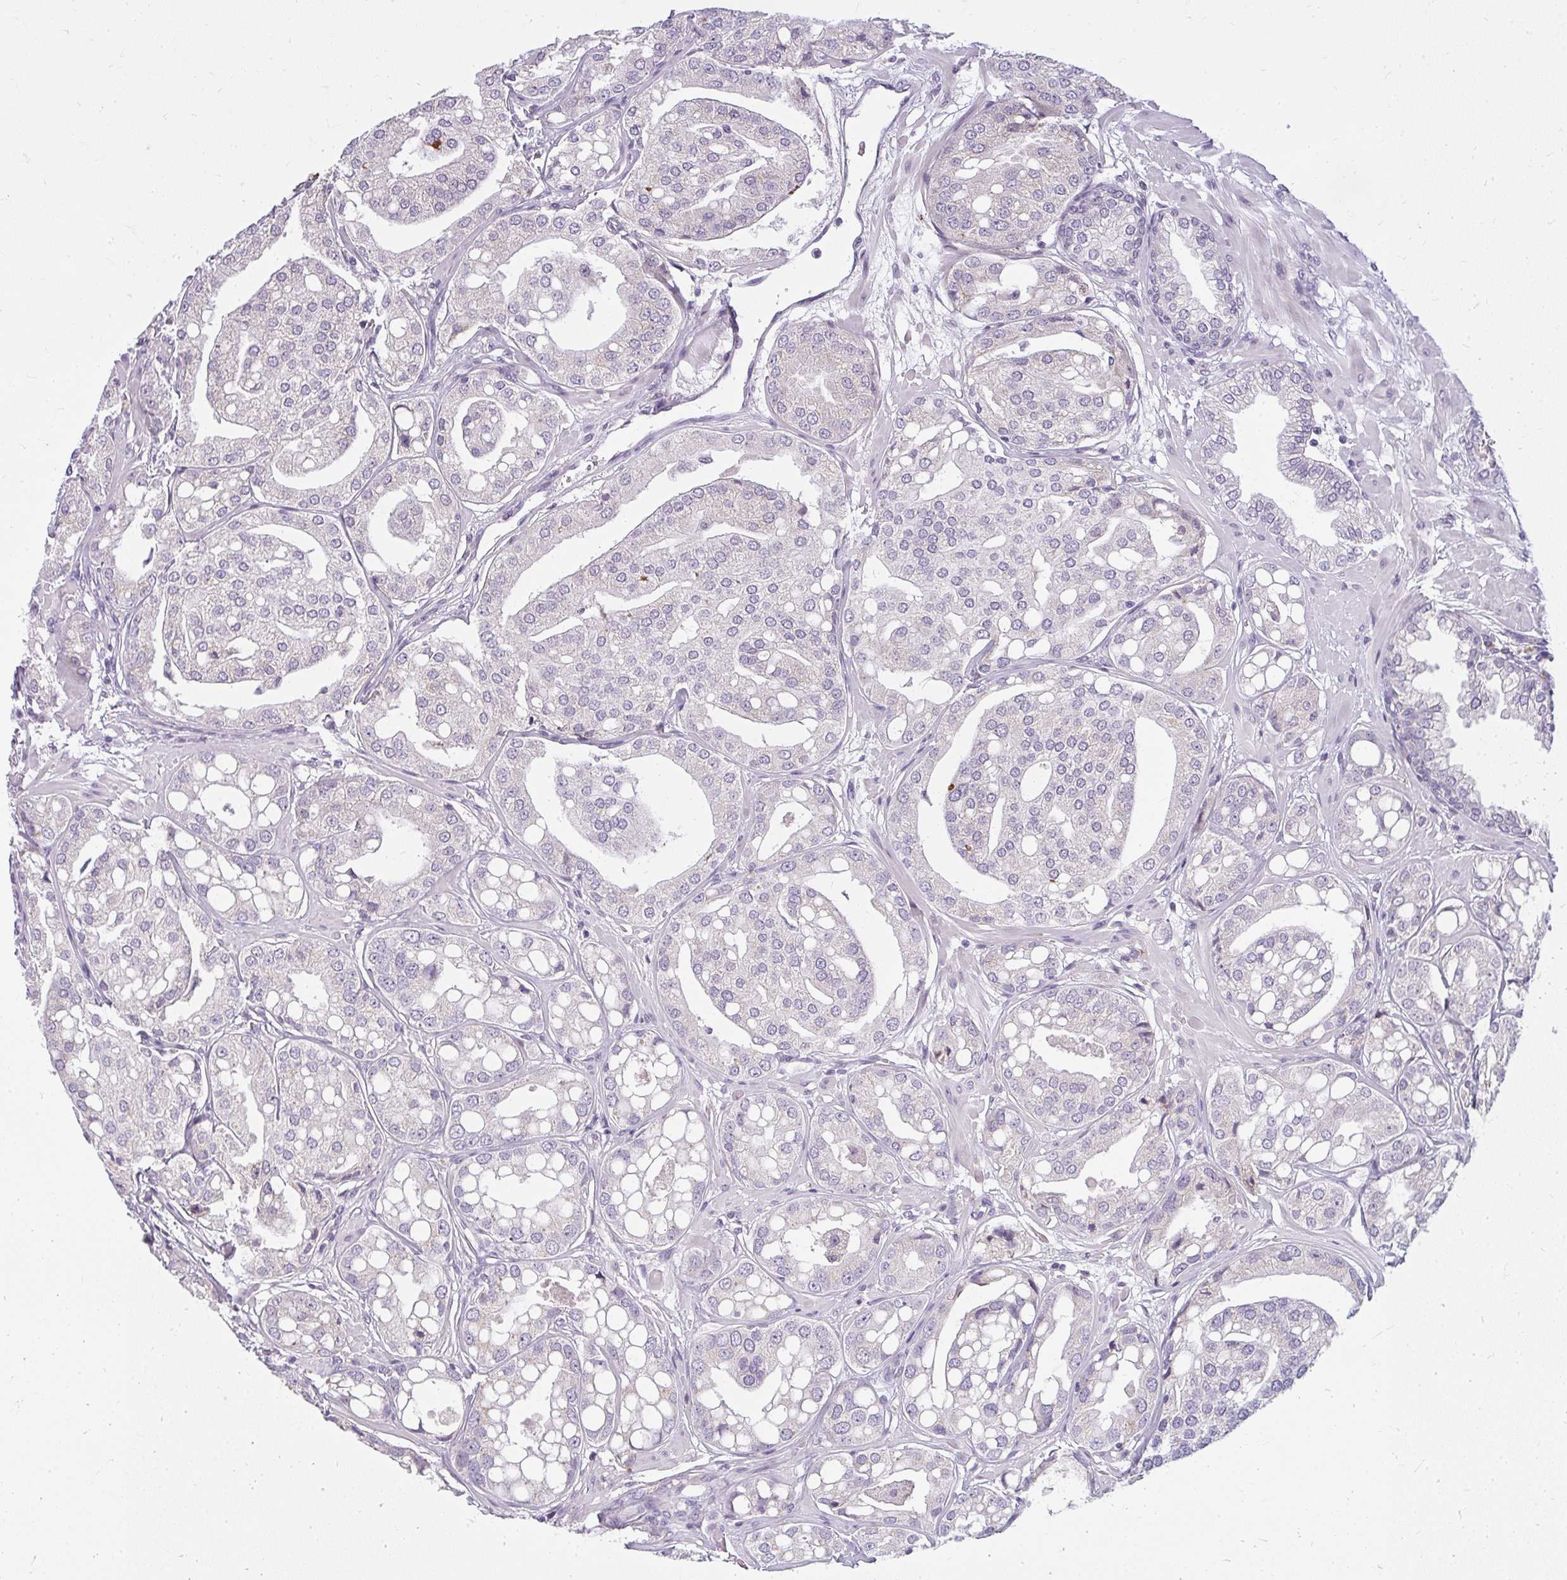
{"staining": {"intensity": "negative", "quantity": "none", "location": "none"}, "tissue": "renal cancer", "cell_type": "Tumor cells", "image_type": "cancer", "snomed": [{"axis": "morphology", "description": "Adenocarcinoma, NOS"}, {"axis": "topography", "description": "Urinary bladder"}], "caption": "Immunohistochemical staining of human renal cancer shows no significant staining in tumor cells.", "gene": "ZFYVE26", "patient": {"sex": "male", "age": 61}}